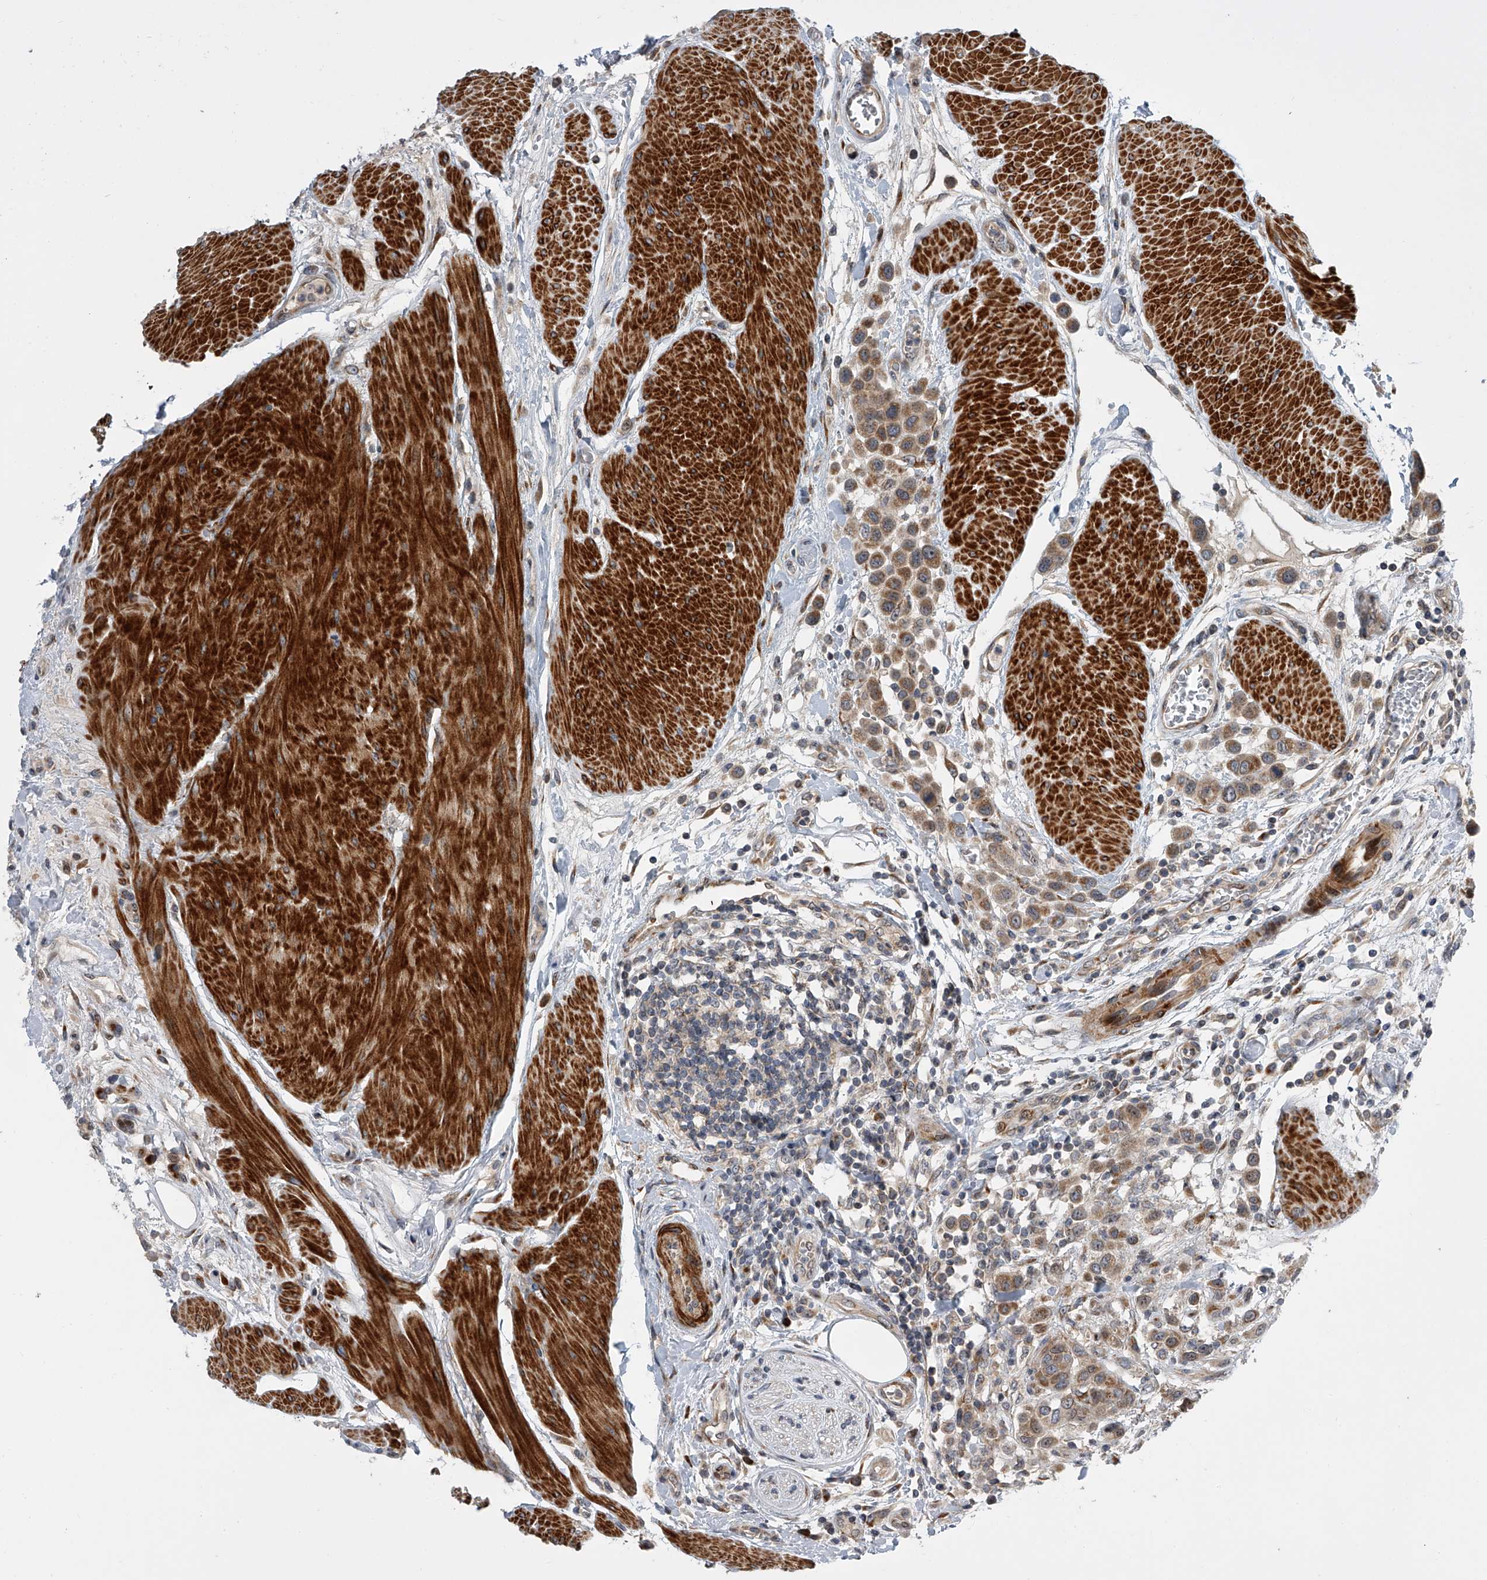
{"staining": {"intensity": "moderate", "quantity": ">75%", "location": "cytoplasmic/membranous"}, "tissue": "urothelial cancer", "cell_type": "Tumor cells", "image_type": "cancer", "snomed": [{"axis": "morphology", "description": "Urothelial carcinoma, High grade"}, {"axis": "topography", "description": "Urinary bladder"}], "caption": "The image displays immunohistochemical staining of urothelial cancer. There is moderate cytoplasmic/membranous positivity is identified in about >75% of tumor cells.", "gene": "DLGAP2", "patient": {"sex": "male", "age": 50}}